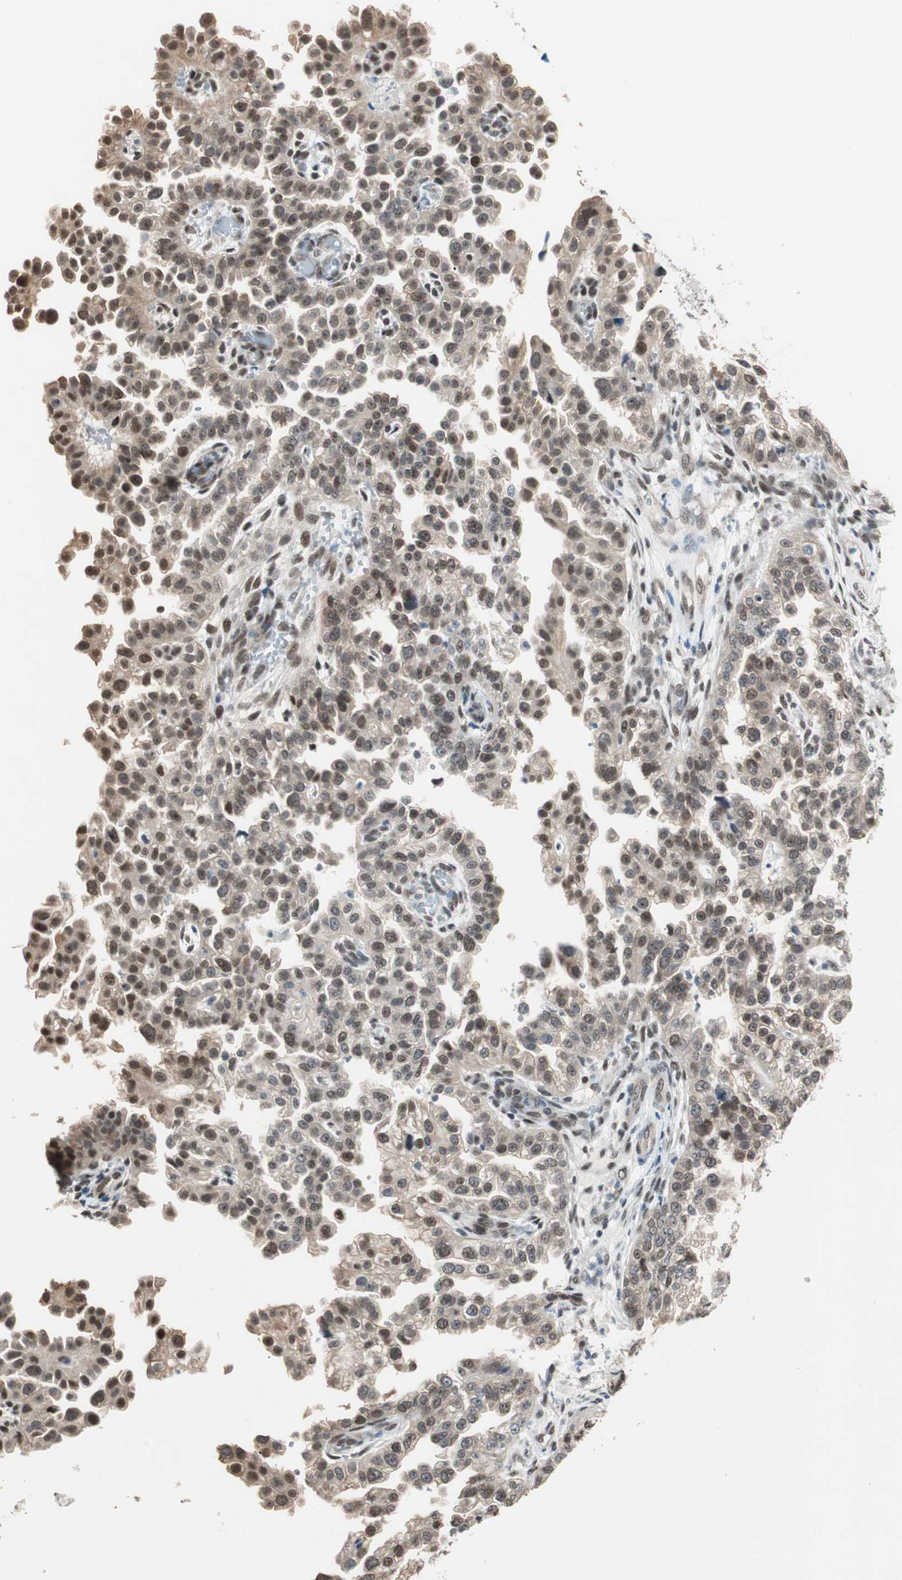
{"staining": {"intensity": "weak", "quantity": ">75%", "location": "cytoplasmic/membranous,nuclear"}, "tissue": "endometrial cancer", "cell_type": "Tumor cells", "image_type": "cancer", "snomed": [{"axis": "morphology", "description": "Adenocarcinoma, NOS"}, {"axis": "topography", "description": "Endometrium"}], "caption": "Immunohistochemistry (IHC) micrograph of neoplastic tissue: human endometrial cancer stained using immunohistochemistry shows low levels of weak protein expression localized specifically in the cytoplasmic/membranous and nuclear of tumor cells, appearing as a cytoplasmic/membranous and nuclear brown color.", "gene": "ZBTB17", "patient": {"sex": "female", "age": 85}}